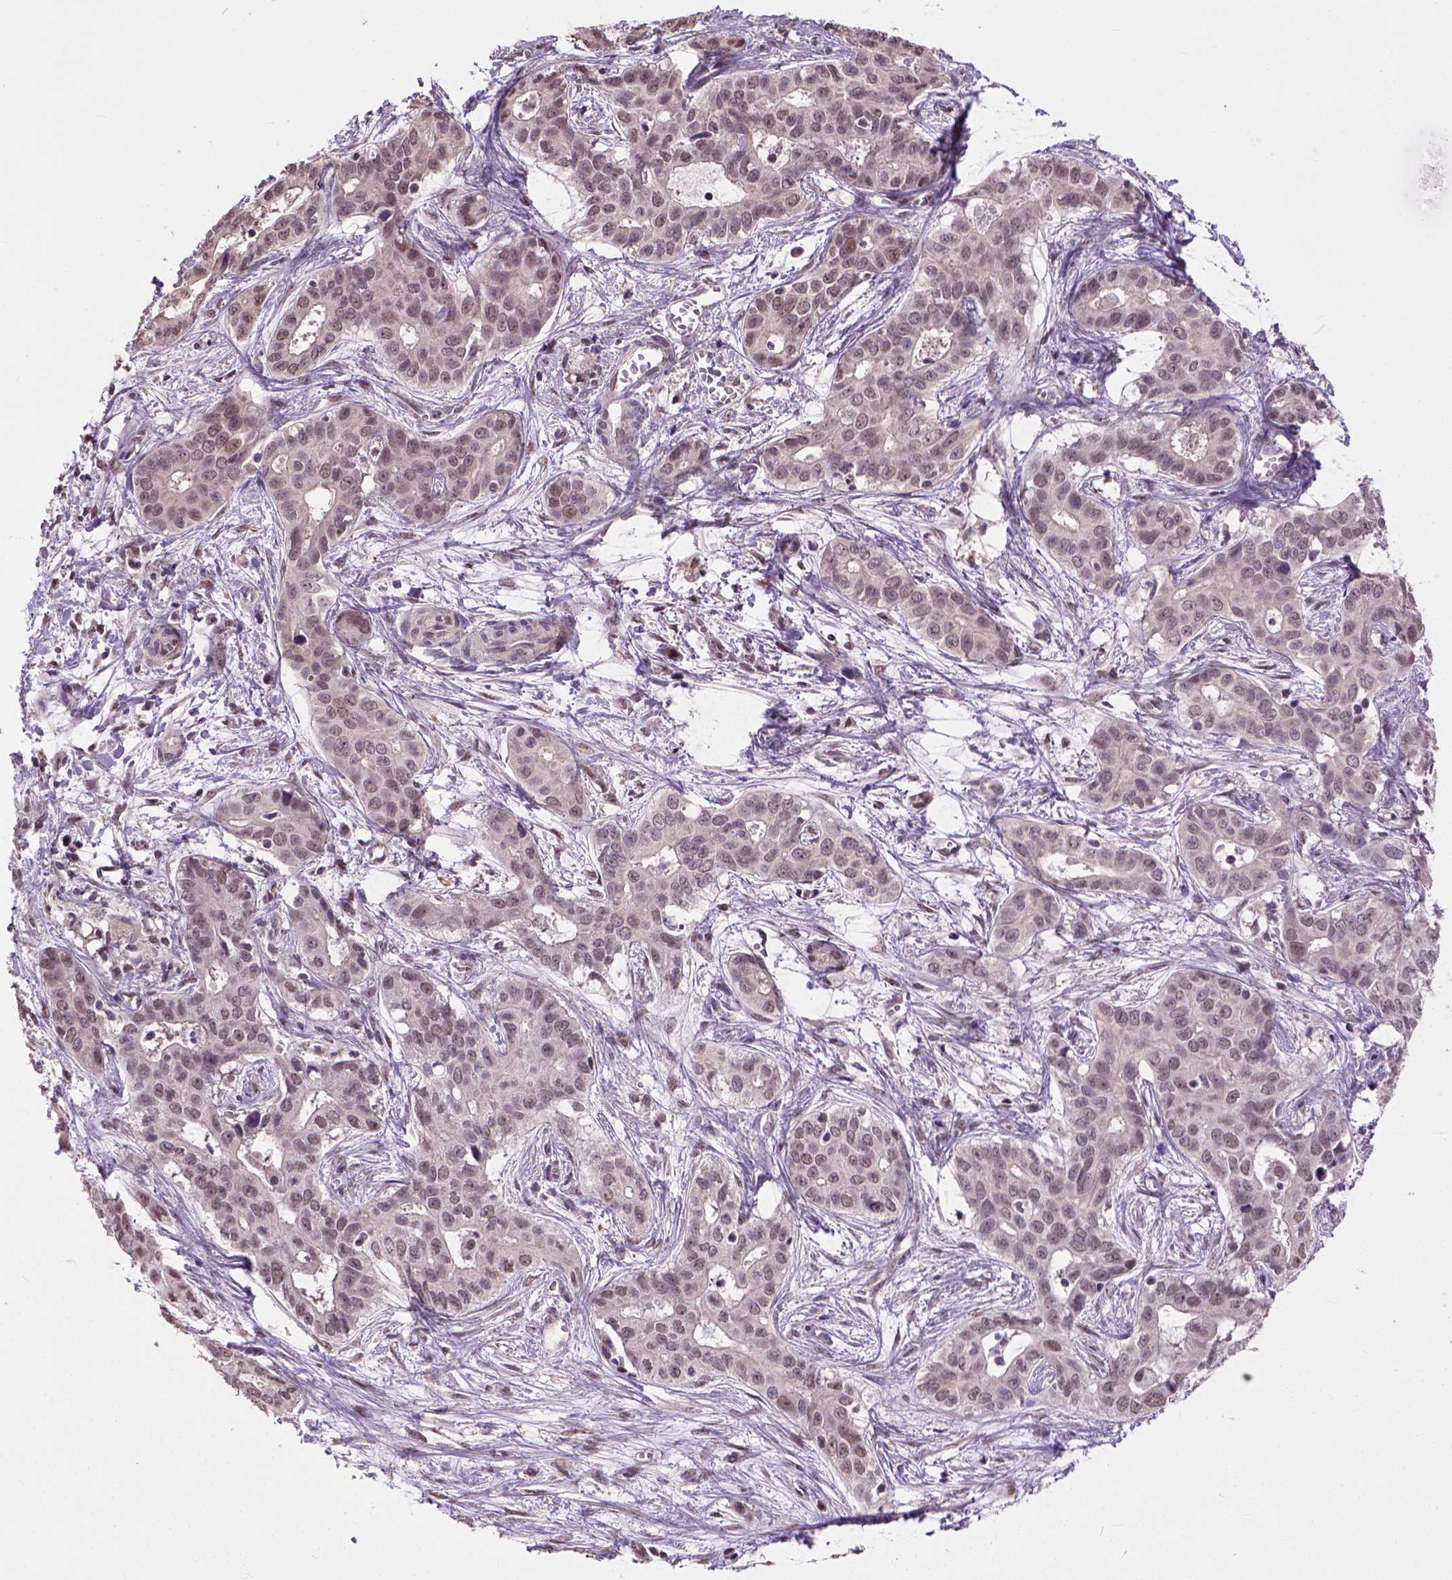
{"staining": {"intensity": "moderate", "quantity": ">75%", "location": "nuclear"}, "tissue": "liver cancer", "cell_type": "Tumor cells", "image_type": "cancer", "snomed": [{"axis": "morphology", "description": "Cholangiocarcinoma"}, {"axis": "topography", "description": "Liver"}], "caption": "Liver cholangiocarcinoma tissue demonstrates moderate nuclear staining in approximately >75% of tumor cells, visualized by immunohistochemistry.", "gene": "UBA3", "patient": {"sex": "female", "age": 65}}